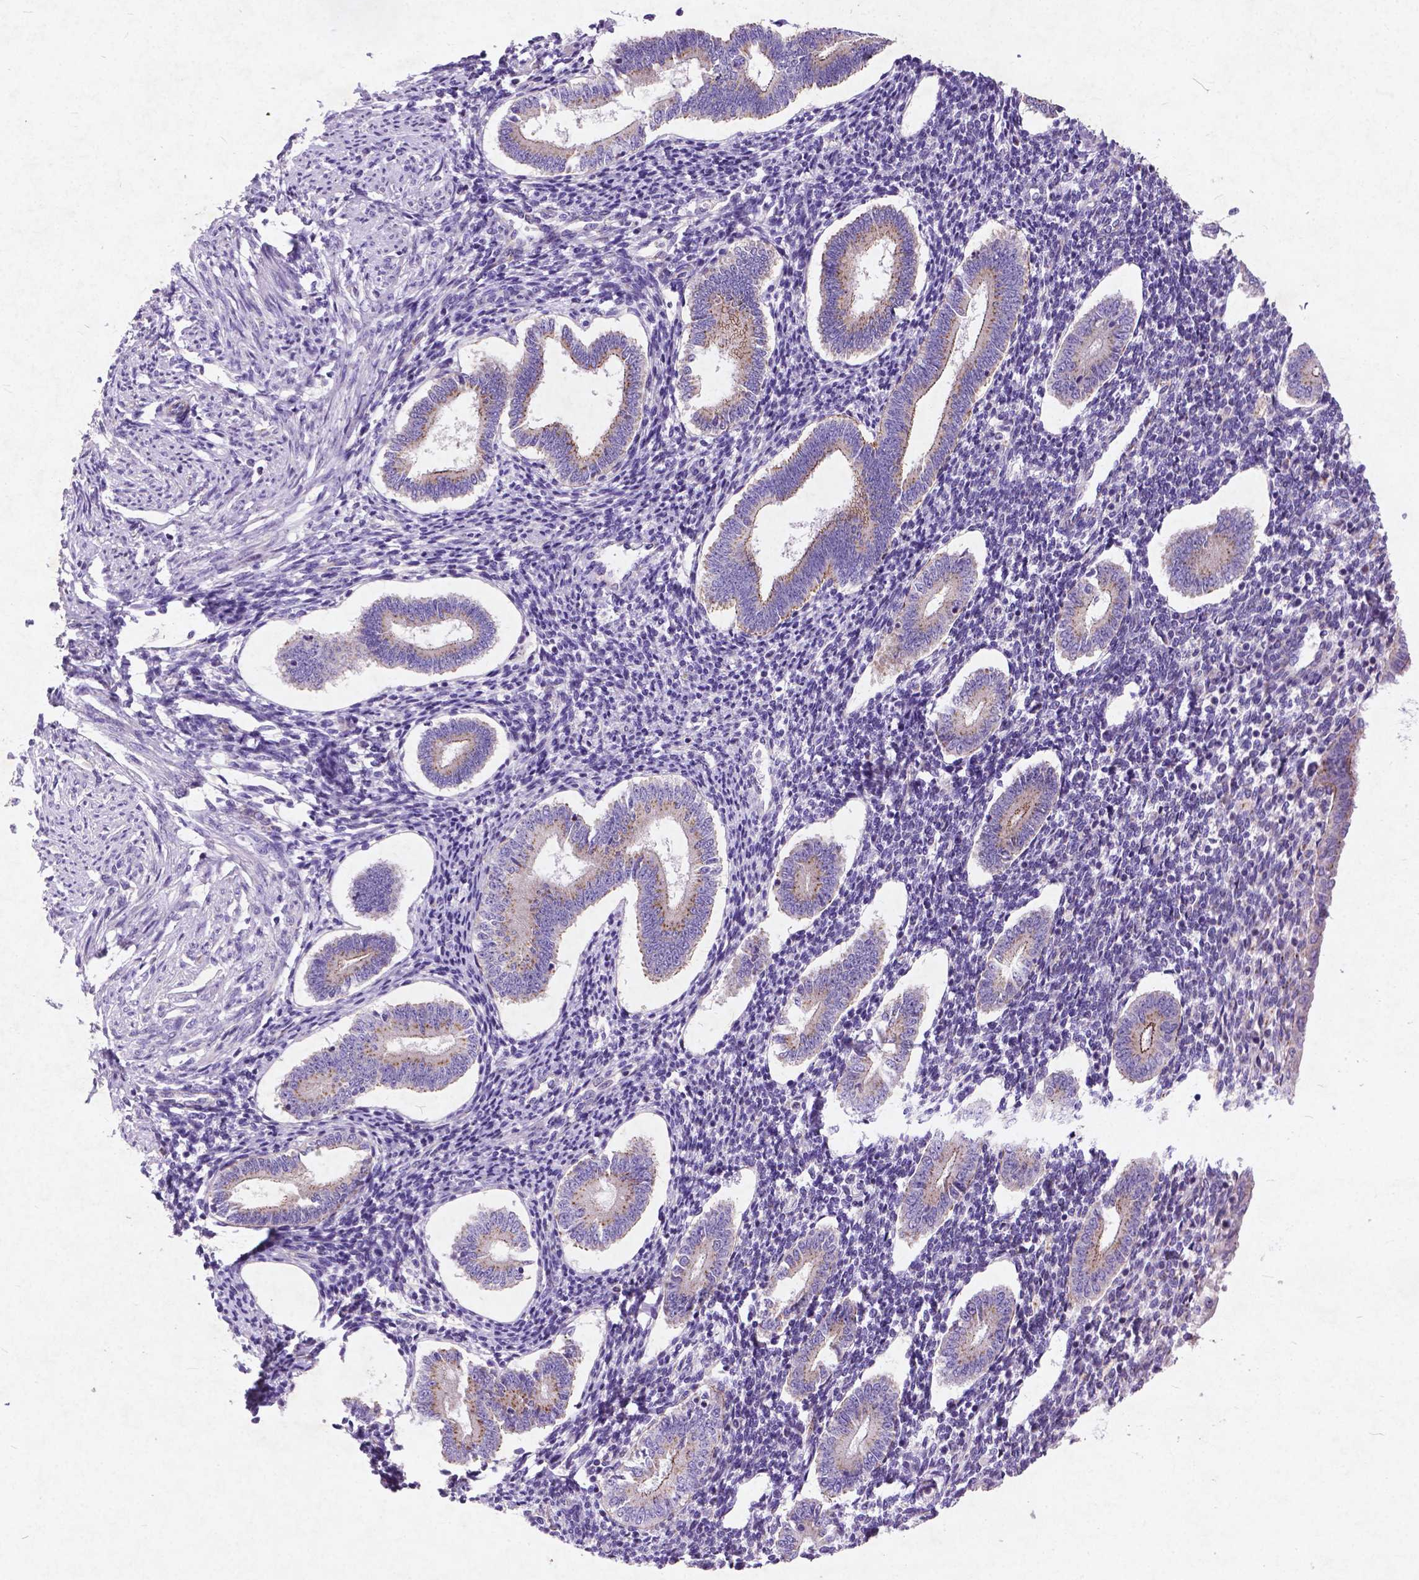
{"staining": {"intensity": "negative", "quantity": "none", "location": "none"}, "tissue": "endometrium", "cell_type": "Cells in endometrial stroma", "image_type": "normal", "snomed": [{"axis": "morphology", "description": "Normal tissue, NOS"}, {"axis": "topography", "description": "Endometrium"}], "caption": "Immunohistochemistry of normal human endometrium shows no expression in cells in endometrial stroma.", "gene": "ATG4D", "patient": {"sex": "female", "age": 40}}